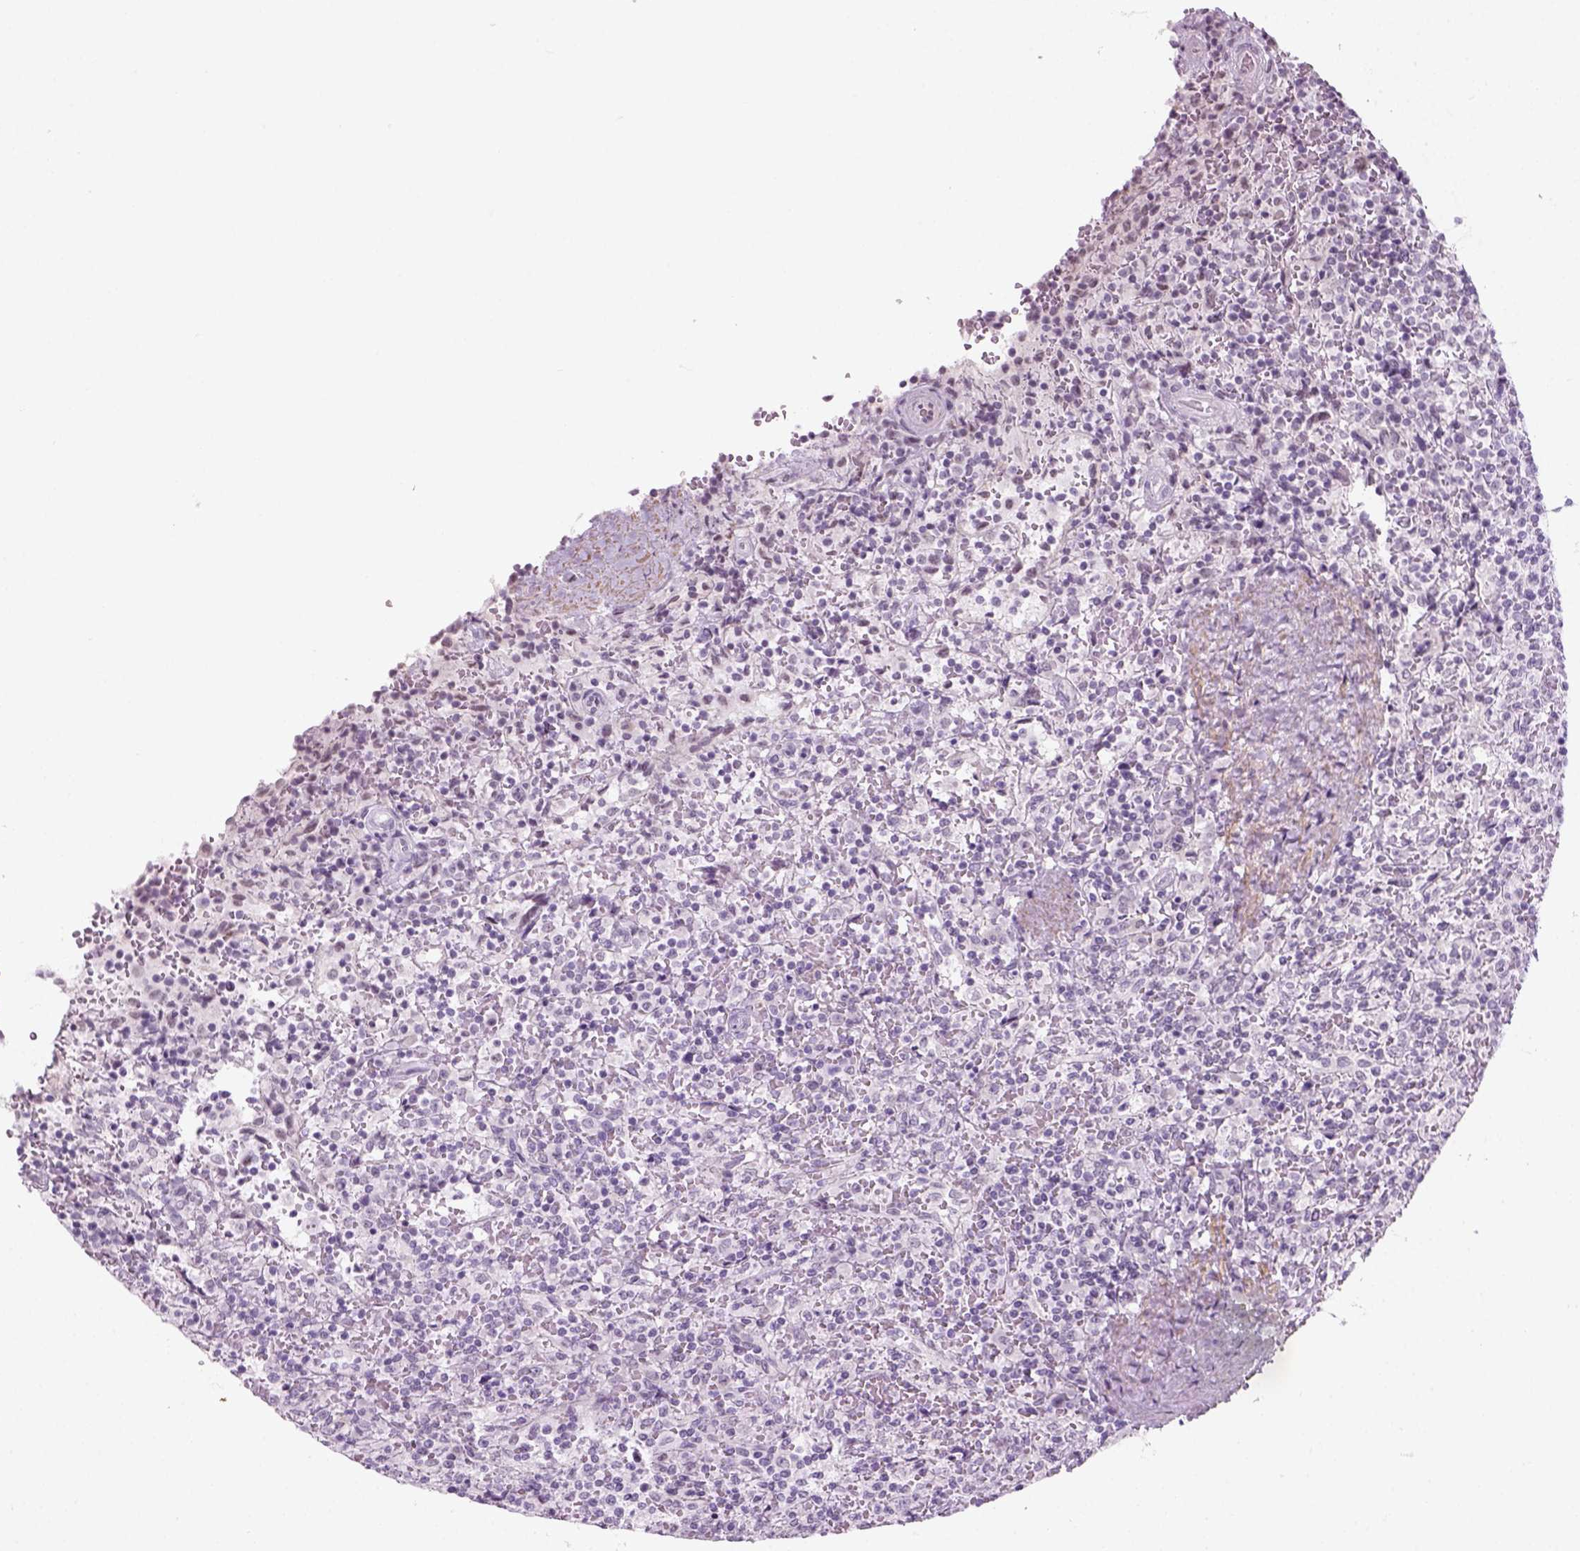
{"staining": {"intensity": "negative", "quantity": "none", "location": "none"}, "tissue": "lymphoma", "cell_type": "Tumor cells", "image_type": "cancer", "snomed": [{"axis": "morphology", "description": "Malignant lymphoma, non-Hodgkin's type, Low grade"}, {"axis": "topography", "description": "Spleen"}], "caption": "This is an immunohistochemistry (IHC) histopathology image of malignant lymphoma, non-Hodgkin's type (low-grade). There is no positivity in tumor cells.", "gene": "ZNF865", "patient": {"sex": "male", "age": 62}}